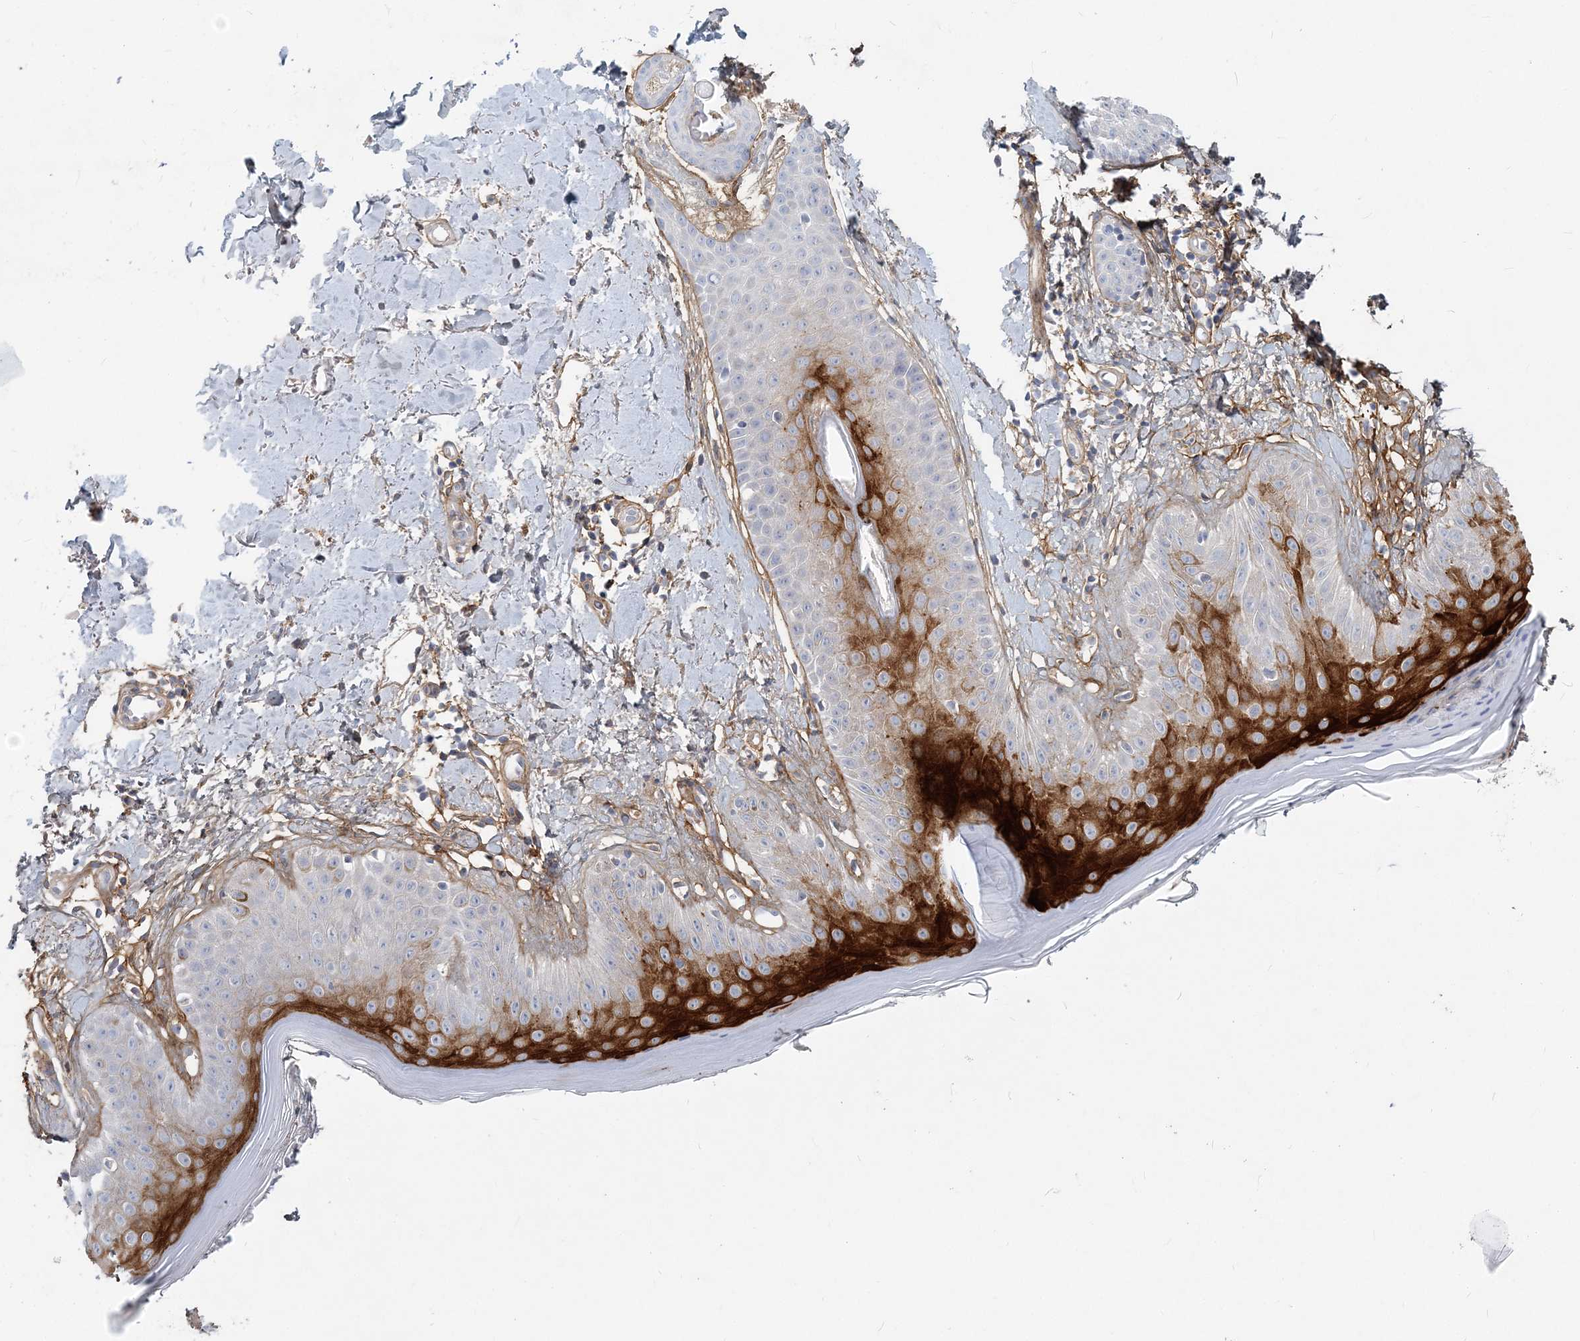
{"staining": {"intensity": "negative", "quantity": "none", "location": "none"}, "tissue": "skin", "cell_type": "Fibroblasts", "image_type": "normal", "snomed": [{"axis": "morphology", "description": "Normal tissue, NOS"}, {"axis": "topography", "description": "Skin"}], "caption": "Fibroblasts are negative for brown protein staining in benign skin. Brightfield microscopy of immunohistochemistry (IHC) stained with DAB (brown) and hematoxylin (blue), captured at high magnification.", "gene": "GMPPA", "patient": {"sex": "female", "age": 64}}